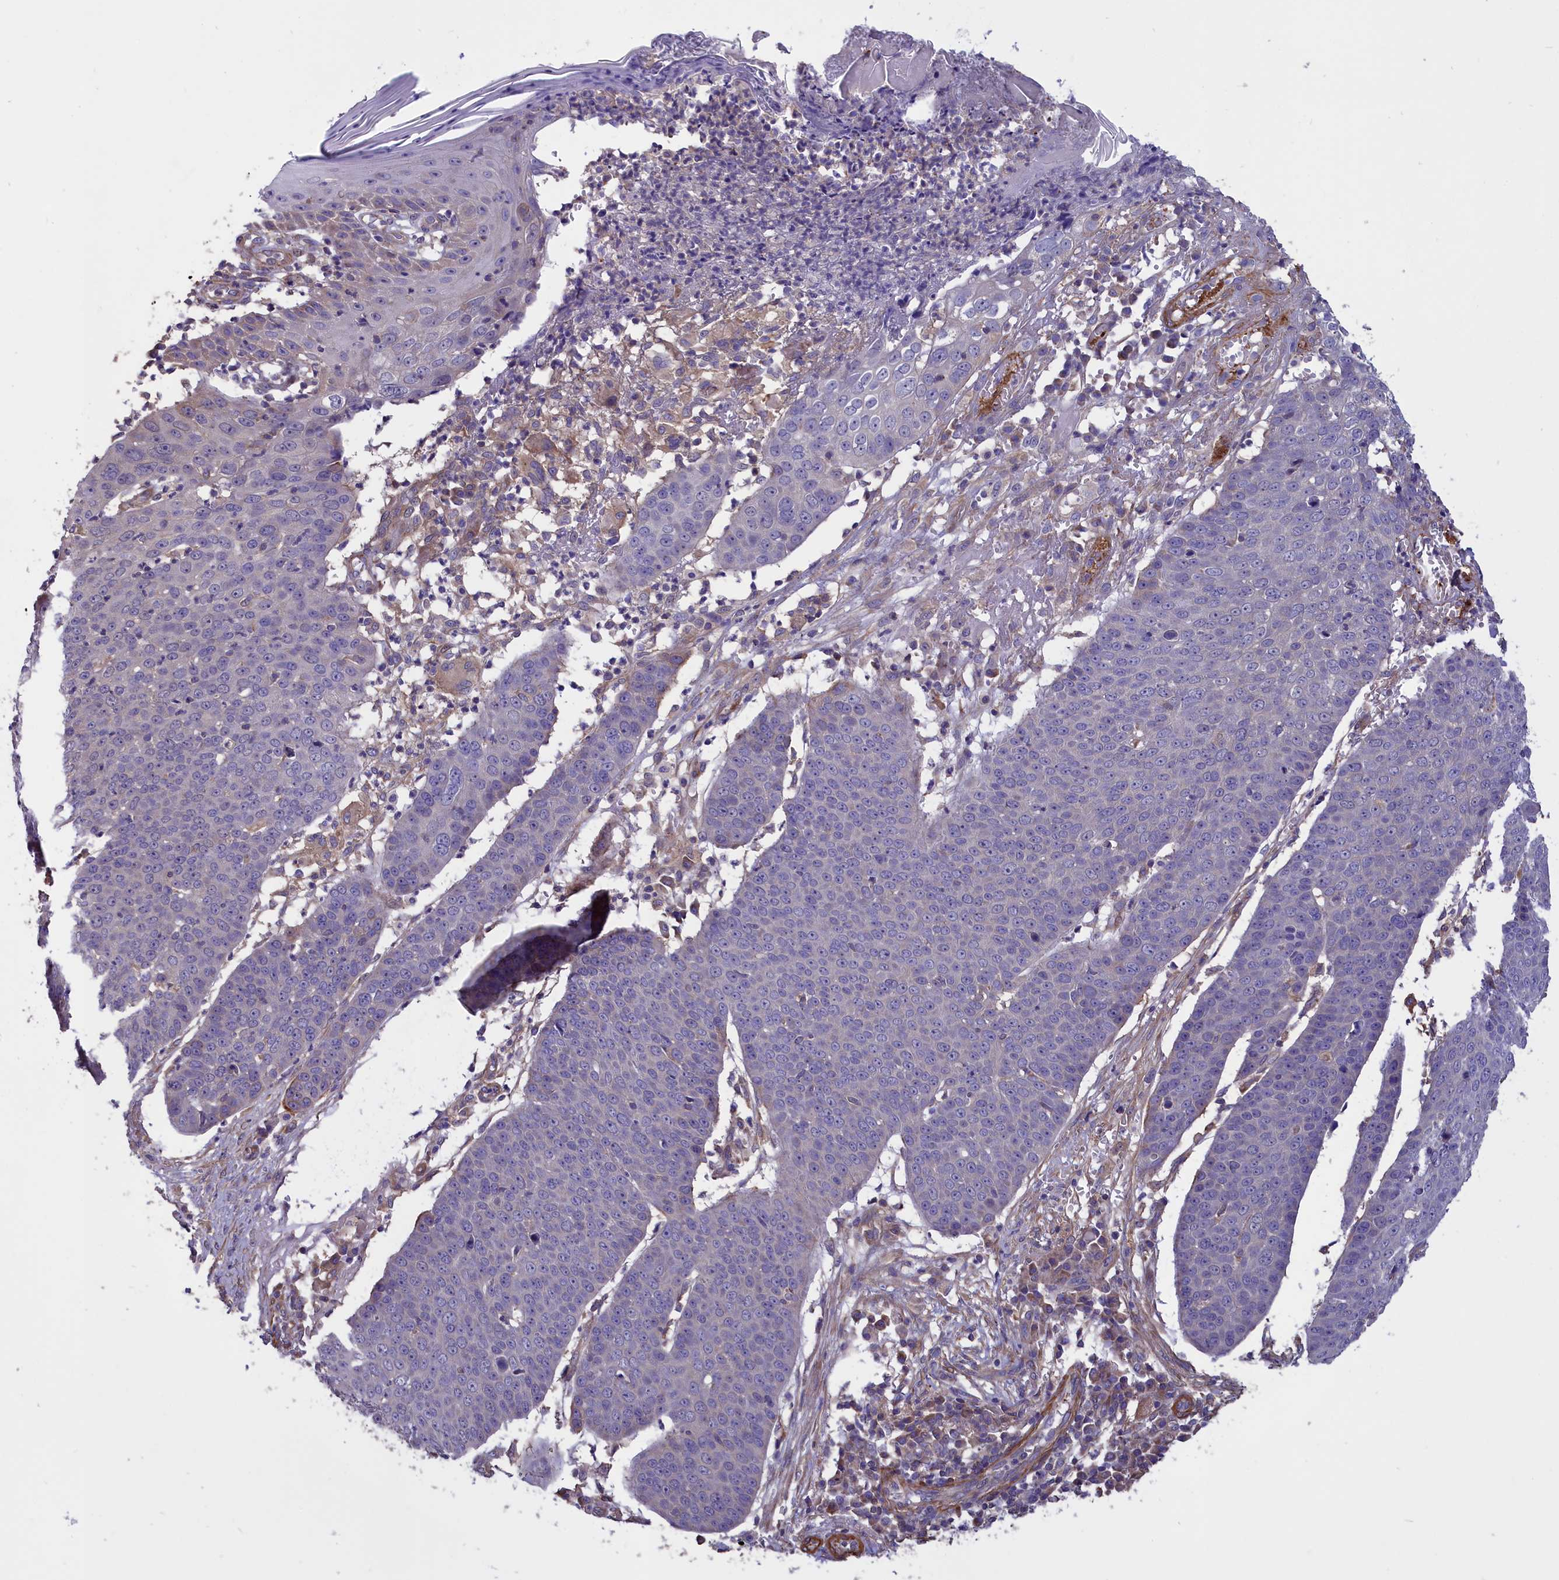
{"staining": {"intensity": "negative", "quantity": "none", "location": "none"}, "tissue": "skin cancer", "cell_type": "Tumor cells", "image_type": "cancer", "snomed": [{"axis": "morphology", "description": "Squamous cell carcinoma, NOS"}, {"axis": "topography", "description": "Skin"}], "caption": "Photomicrograph shows no protein positivity in tumor cells of squamous cell carcinoma (skin) tissue.", "gene": "AMDHD2", "patient": {"sex": "male", "age": 71}}